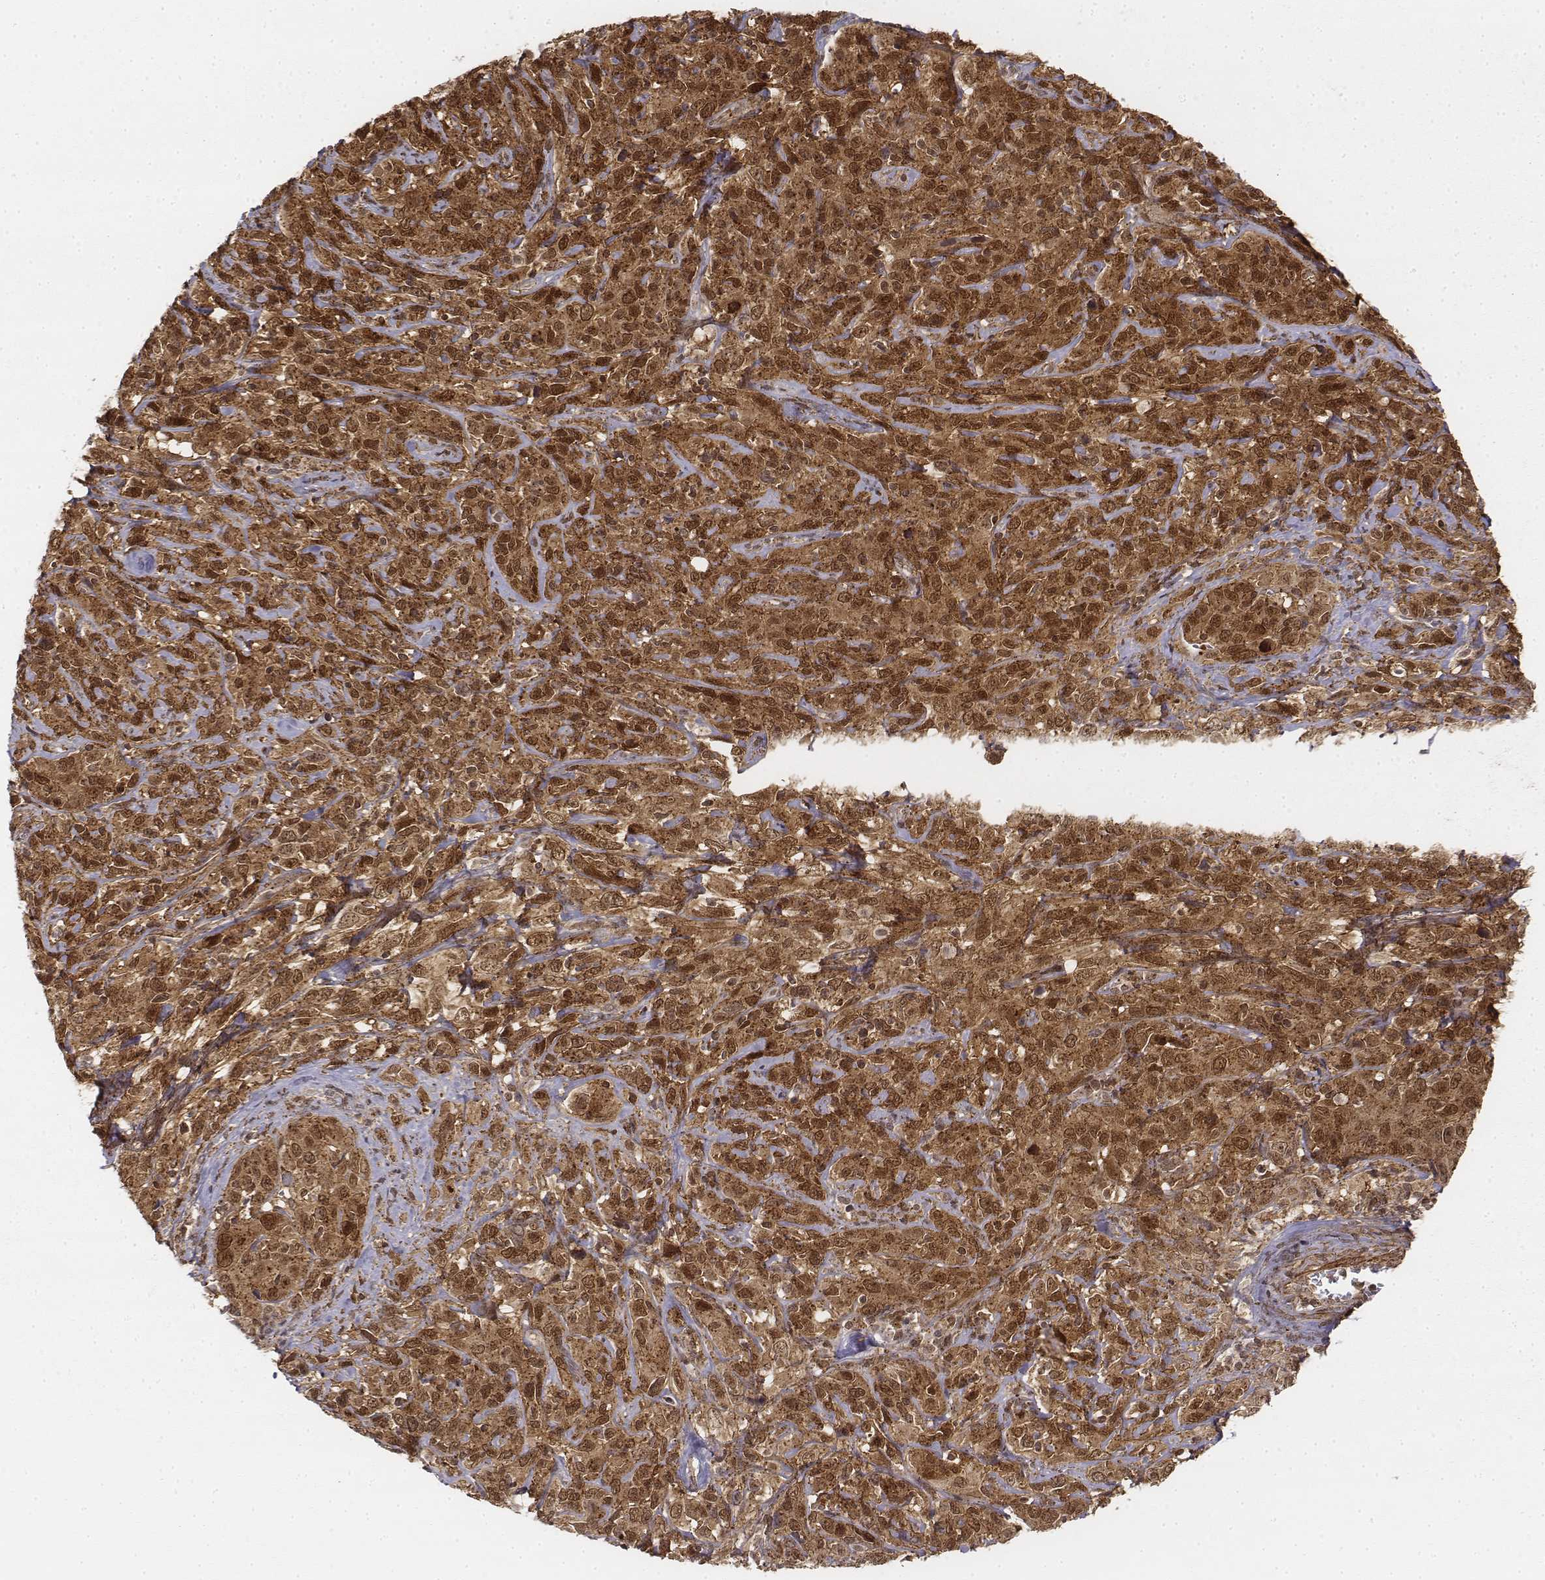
{"staining": {"intensity": "strong", "quantity": ">75%", "location": "cytoplasmic/membranous,nuclear"}, "tissue": "cervical cancer", "cell_type": "Tumor cells", "image_type": "cancer", "snomed": [{"axis": "morphology", "description": "Normal tissue, NOS"}, {"axis": "morphology", "description": "Squamous cell carcinoma, NOS"}, {"axis": "topography", "description": "Cervix"}], "caption": "DAB immunohistochemical staining of human cervical squamous cell carcinoma reveals strong cytoplasmic/membranous and nuclear protein staining in about >75% of tumor cells.", "gene": "ZFYVE19", "patient": {"sex": "female", "age": 51}}